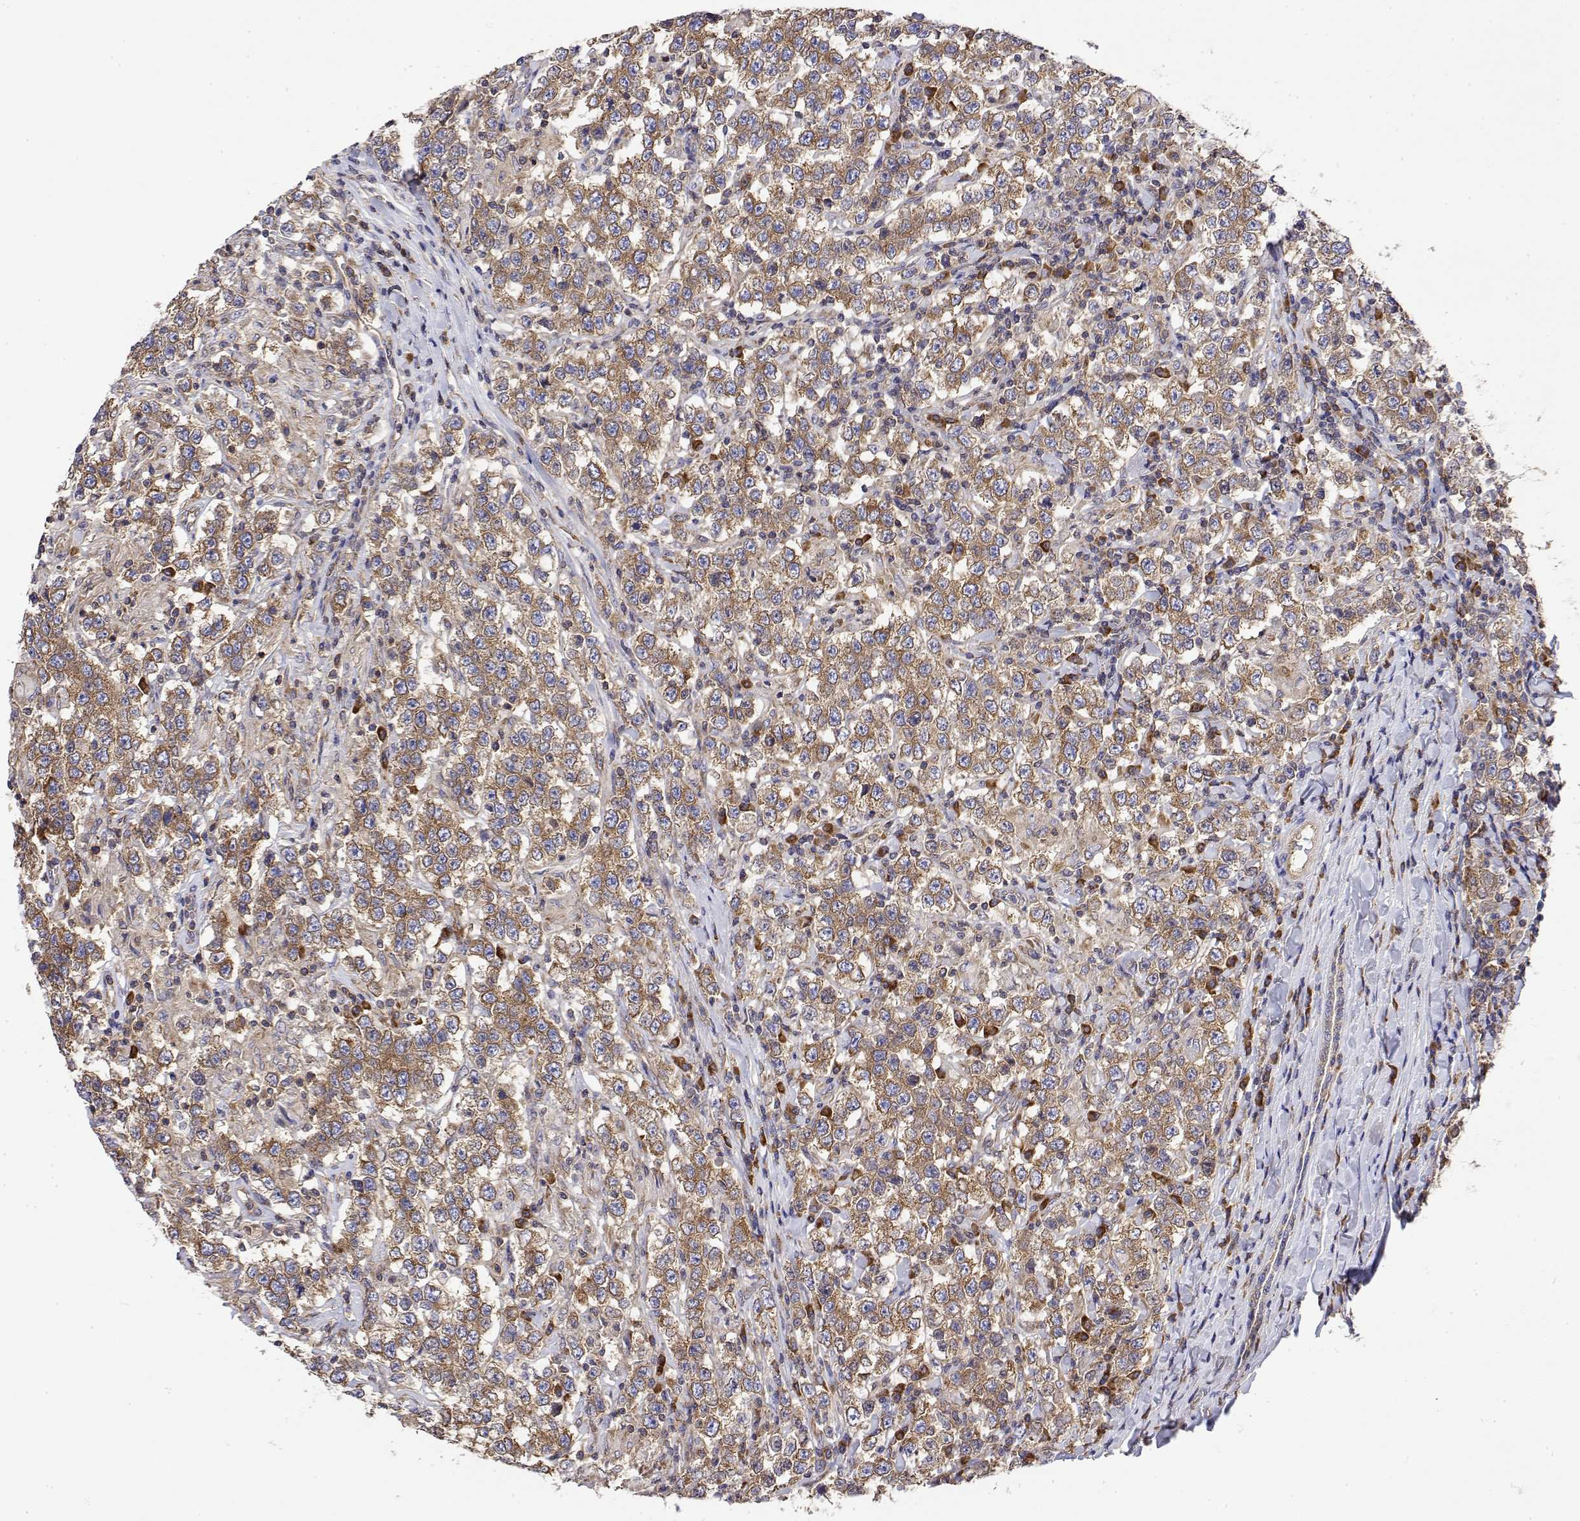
{"staining": {"intensity": "moderate", "quantity": ">75%", "location": "cytoplasmic/membranous"}, "tissue": "testis cancer", "cell_type": "Tumor cells", "image_type": "cancer", "snomed": [{"axis": "morphology", "description": "Seminoma, NOS"}, {"axis": "morphology", "description": "Carcinoma, Embryonal, NOS"}, {"axis": "topography", "description": "Testis"}], "caption": "The image exhibits a brown stain indicating the presence of a protein in the cytoplasmic/membranous of tumor cells in embryonal carcinoma (testis). (DAB IHC with brightfield microscopy, high magnification).", "gene": "EEF1G", "patient": {"sex": "male", "age": 41}}